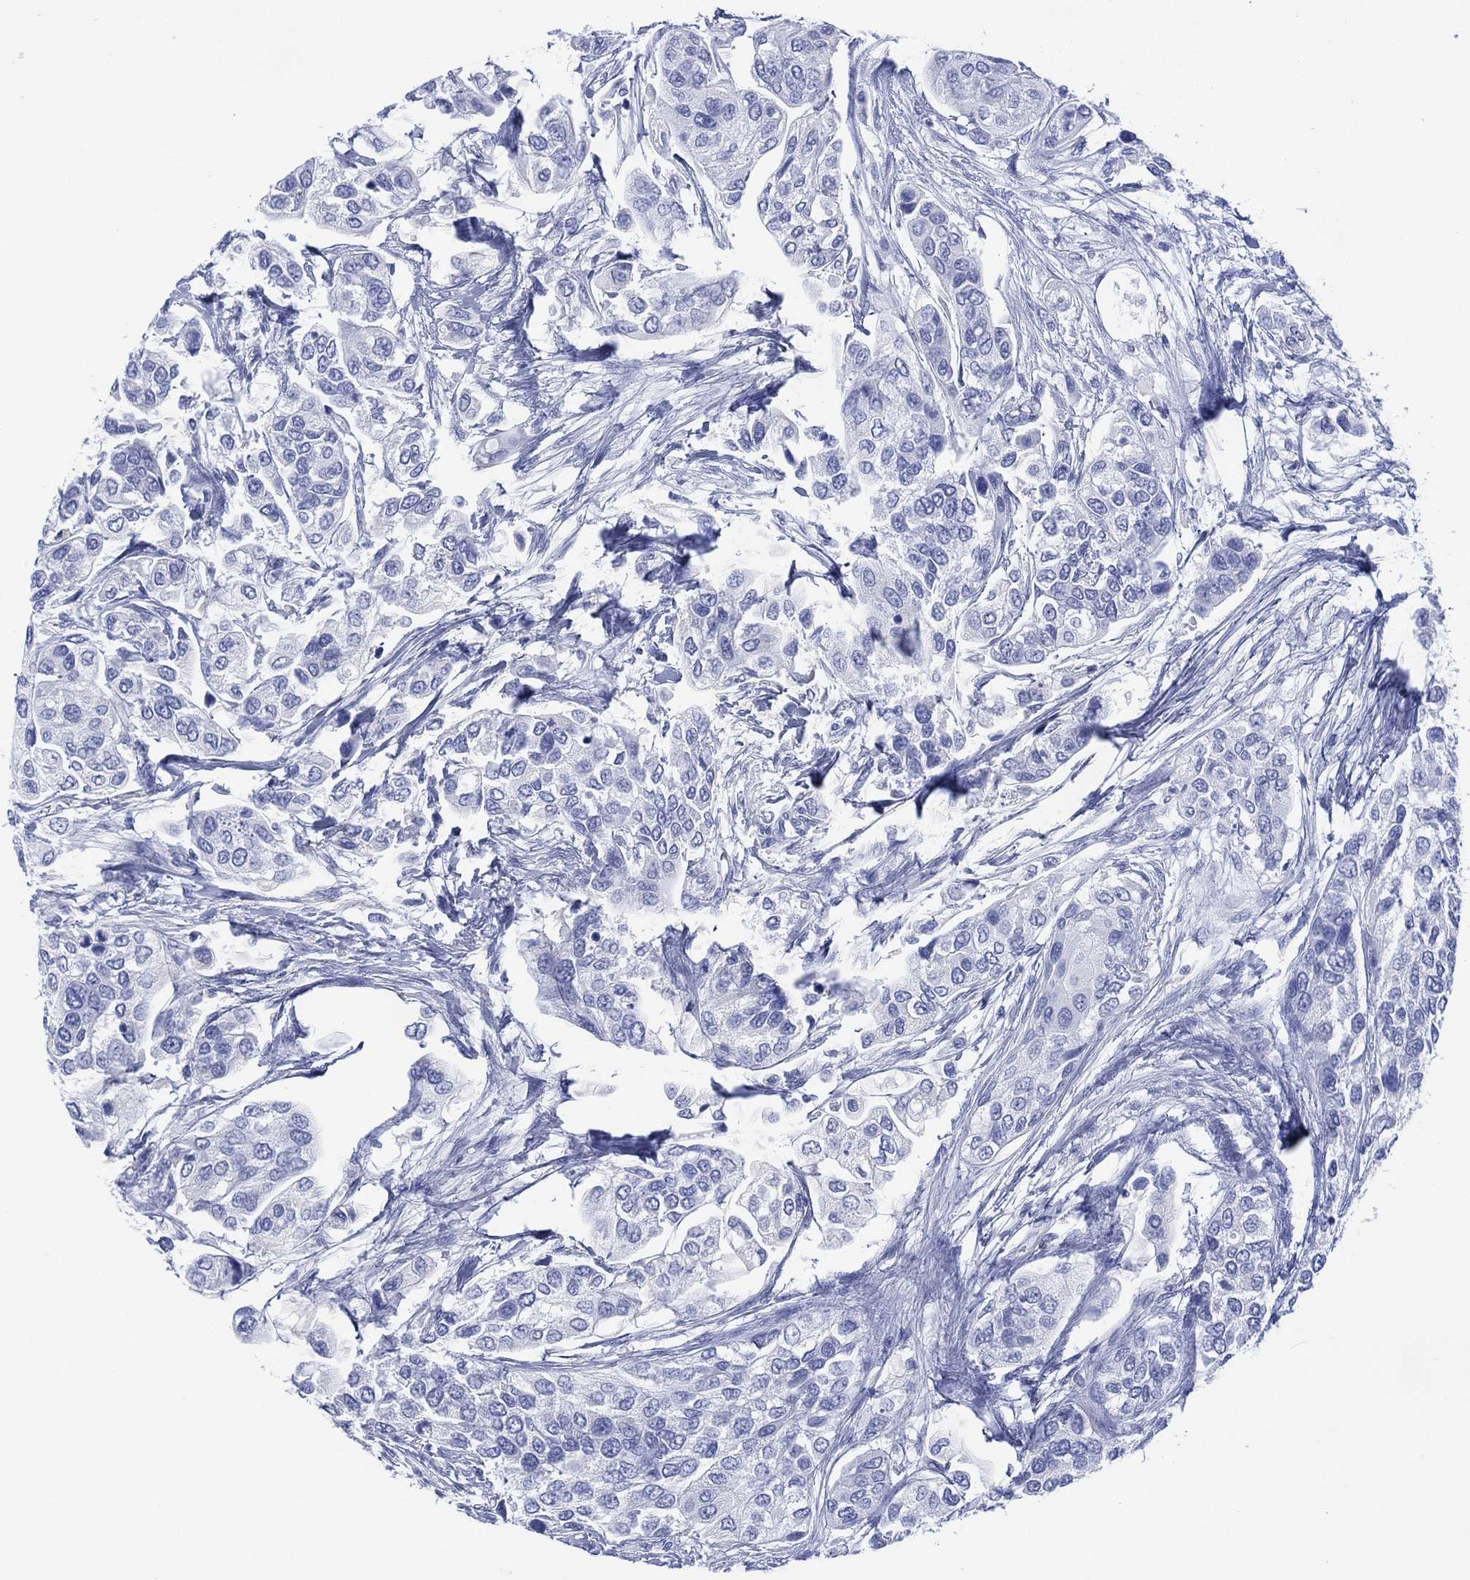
{"staining": {"intensity": "negative", "quantity": "none", "location": "none"}, "tissue": "urothelial cancer", "cell_type": "Tumor cells", "image_type": "cancer", "snomed": [{"axis": "morphology", "description": "Urothelial carcinoma, High grade"}, {"axis": "topography", "description": "Urinary bladder"}], "caption": "Immunohistochemical staining of human urothelial carcinoma (high-grade) shows no significant staining in tumor cells.", "gene": "DPP4", "patient": {"sex": "male", "age": 77}}